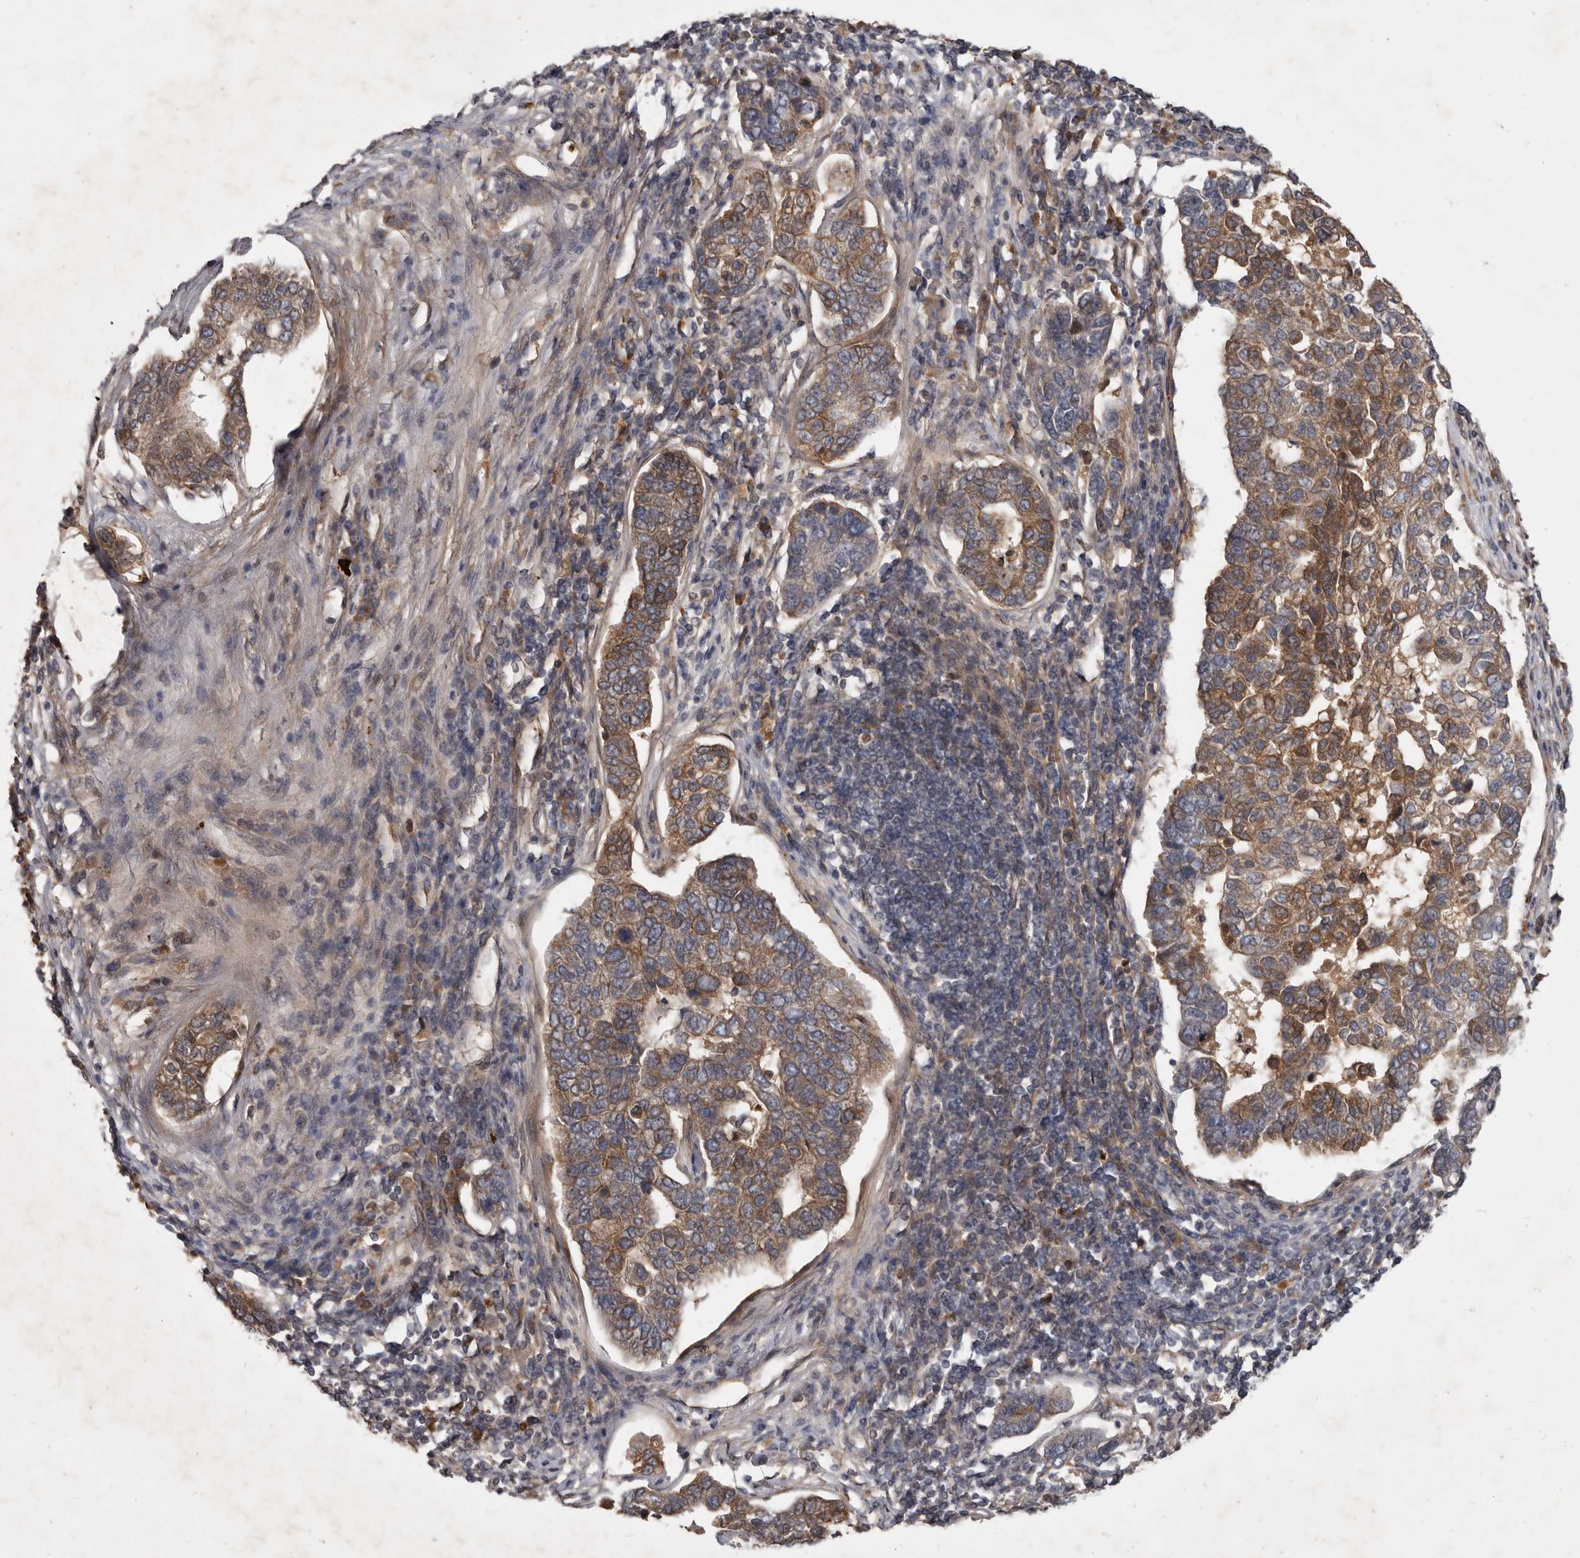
{"staining": {"intensity": "moderate", "quantity": ">75%", "location": "cytoplasmic/membranous"}, "tissue": "pancreatic cancer", "cell_type": "Tumor cells", "image_type": "cancer", "snomed": [{"axis": "morphology", "description": "Adenocarcinoma, NOS"}, {"axis": "topography", "description": "Pancreas"}], "caption": "An IHC histopathology image of neoplastic tissue is shown. Protein staining in brown labels moderate cytoplasmic/membranous positivity in pancreatic adenocarcinoma within tumor cells. (brown staining indicates protein expression, while blue staining denotes nuclei).", "gene": "DNAJC28", "patient": {"sex": "female", "age": 61}}